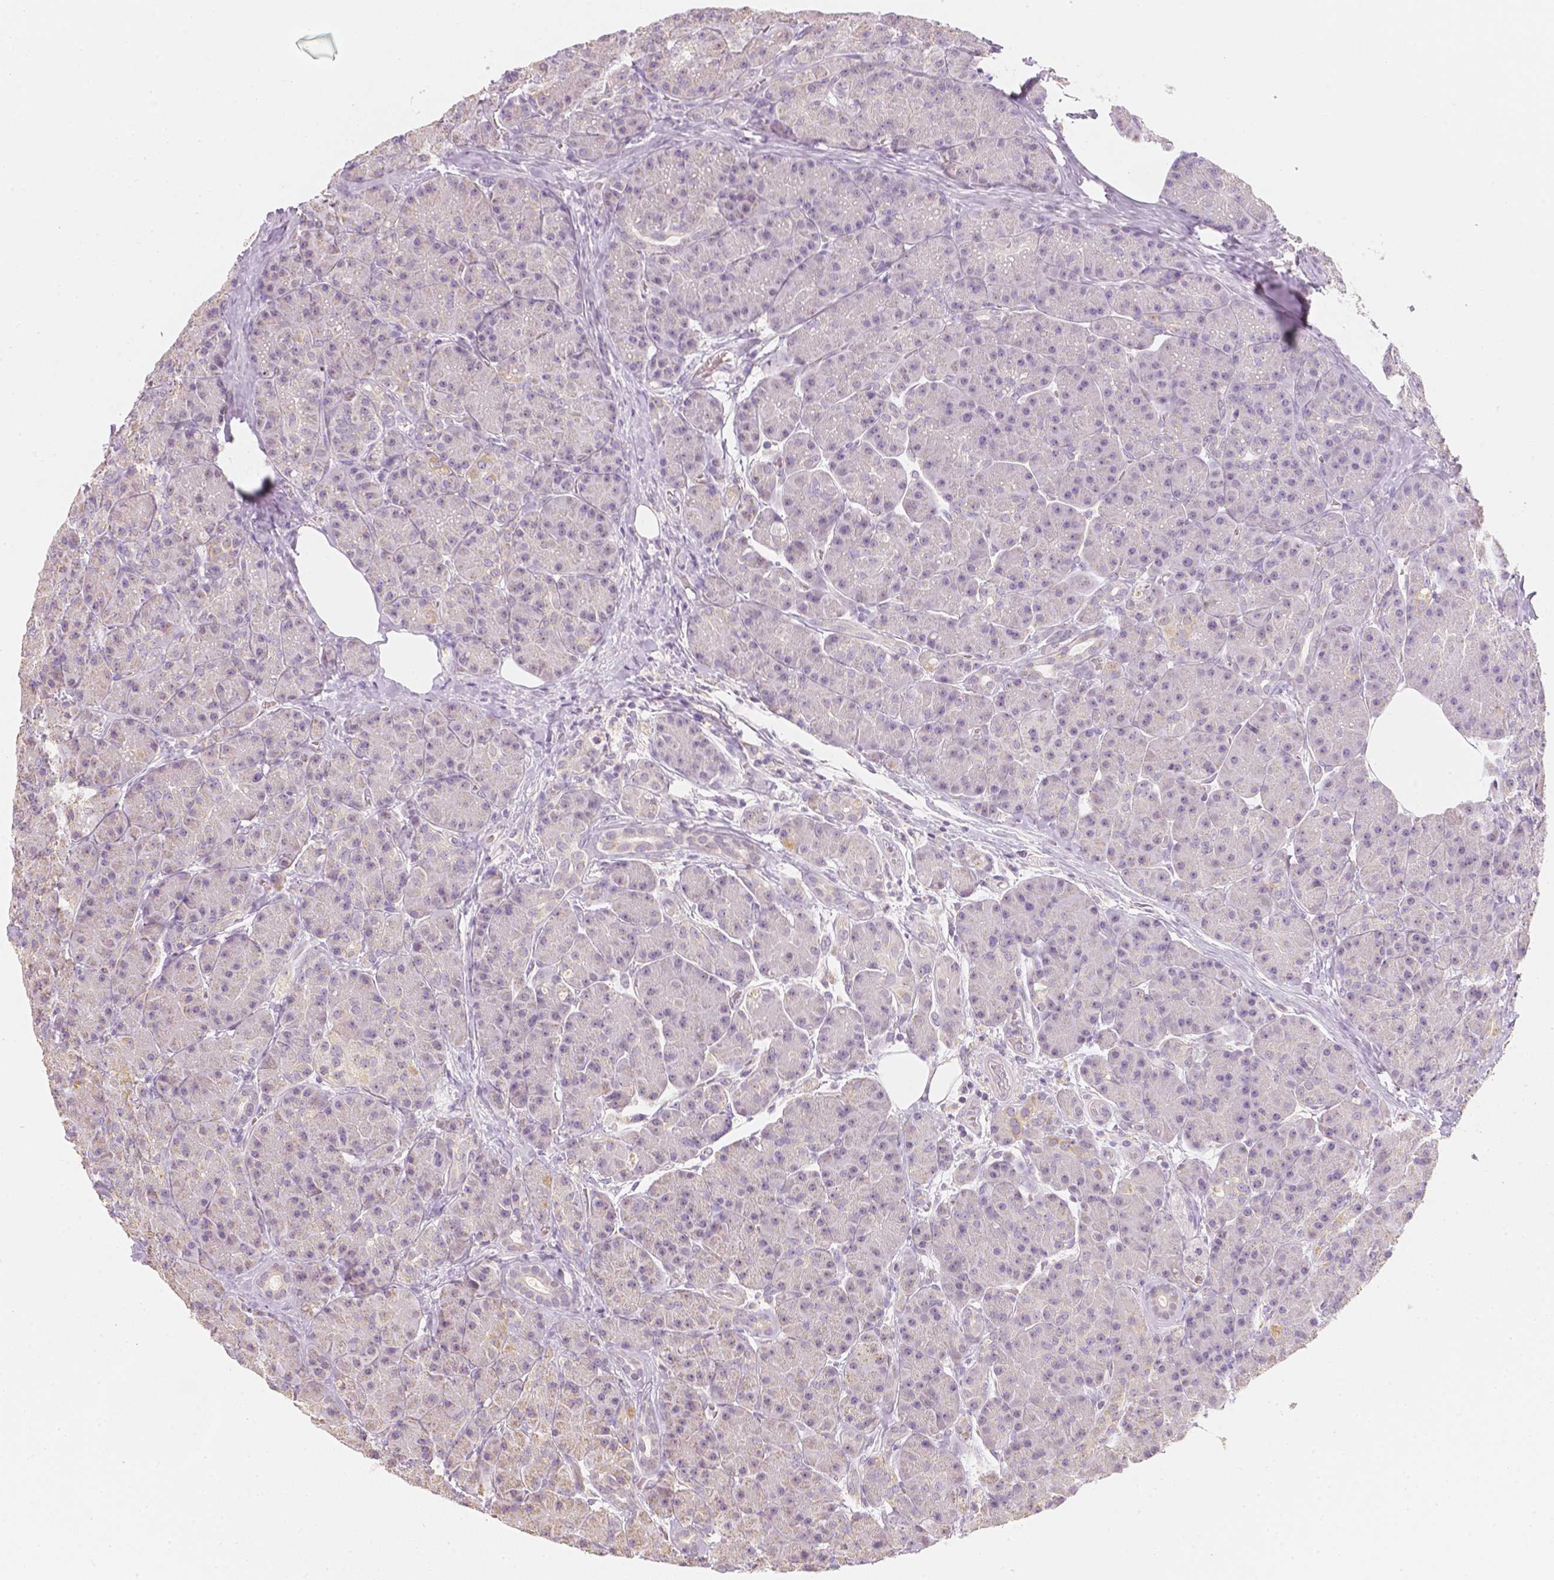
{"staining": {"intensity": "weak", "quantity": "<25%", "location": "cytoplasmic/membranous,nuclear"}, "tissue": "pancreas", "cell_type": "Exocrine glandular cells", "image_type": "normal", "snomed": [{"axis": "morphology", "description": "Normal tissue, NOS"}, {"axis": "topography", "description": "Pancreas"}], "caption": "High power microscopy image of an immunohistochemistry (IHC) photomicrograph of unremarkable pancreas, revealing no significant staining in exocrine glandular cells.", "gene": "NVL", "patient": {"sex": "male", "age": 57}}